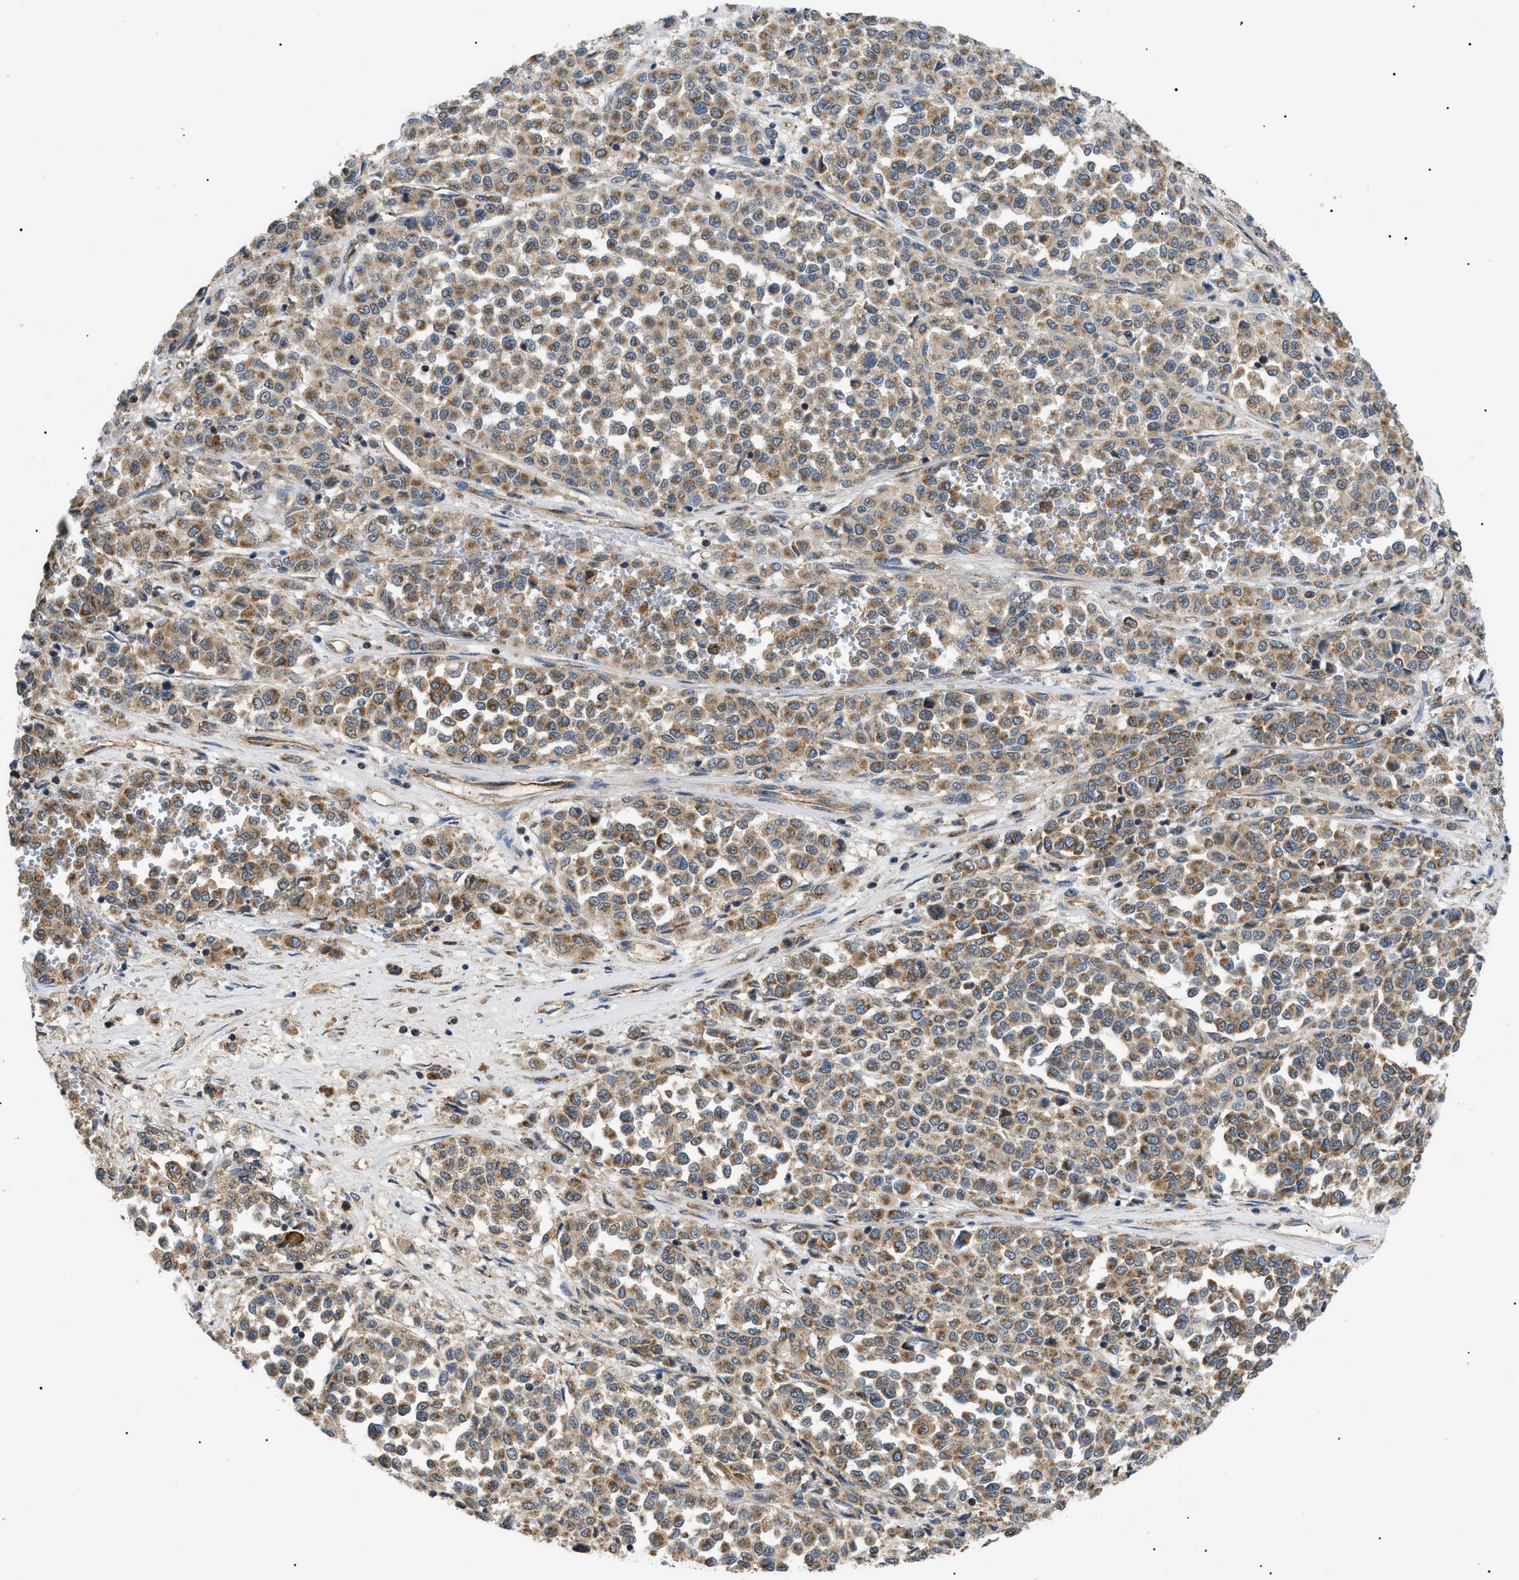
{"staining": {"intensity": "weak", "quantity": ">75%", "location": "cytoplasmic/membranous"}, "tissue": "melanoma", "cell_type": "Tumor cells", "image_type": "cancer", "snomed": [{"axis": "morphology", "description": "Malignant melanoma, Metastatic site"}, {"axis": "topography", "description": "Pancreas"}], "caption": "This image exhibits immunohistochemistry staining of melanoma, with low weak cytoplasmic/membranous staining in about >75% of tumor cells.", "gene": "SRPK1", "patient": {"sex": "female", "age": 30}}